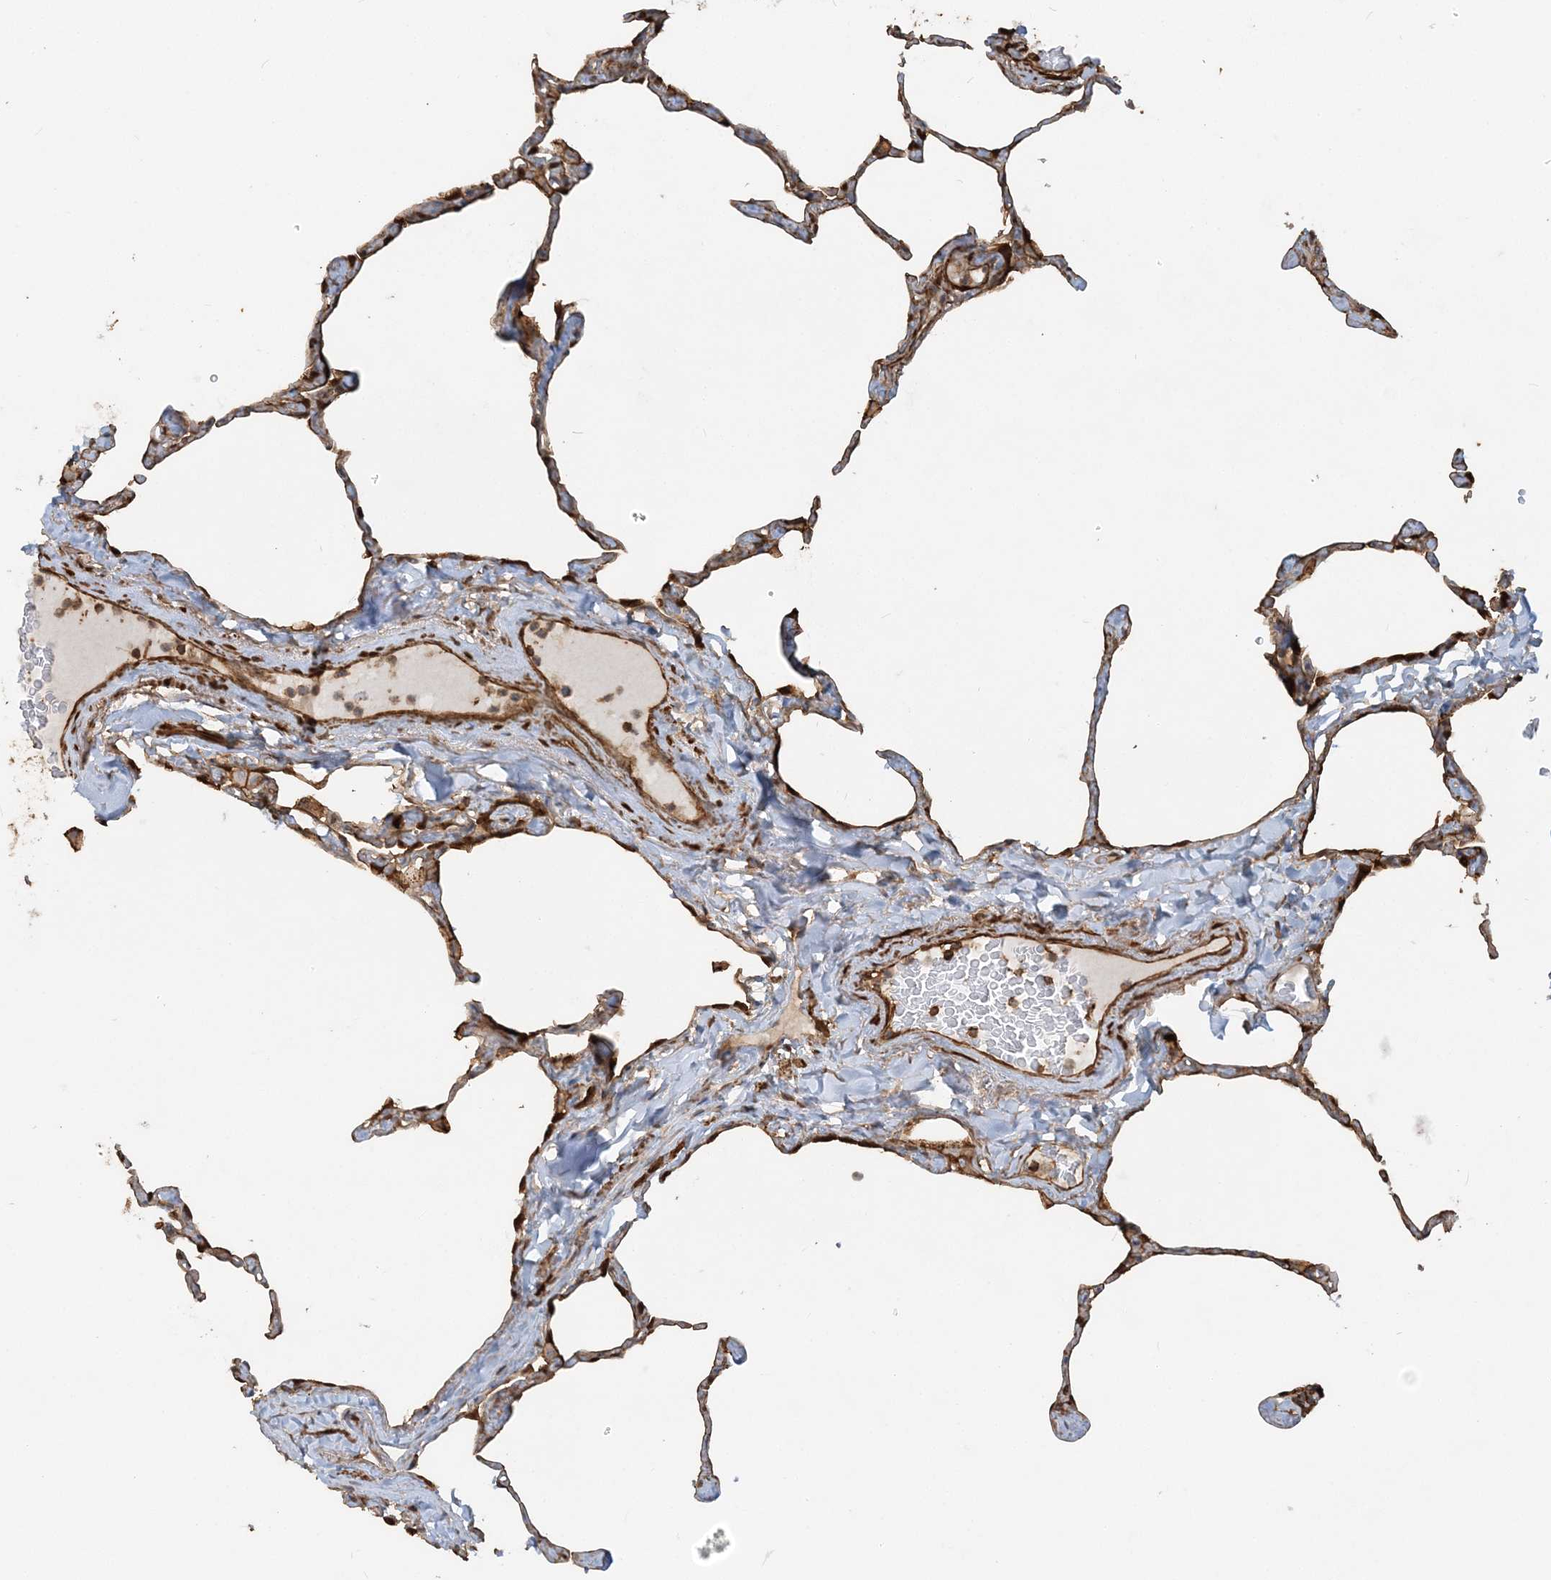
{"staining": {"intensity": "moderate", "quantity": ">75%", "location": "cytoplasmic/membranous"}, "tissue": "lung", "cell_type": "Alveolar cells", "image_type": "normal", "snomed": [{"axis": "morphology", "description": "Normal tissue, NOS"}, {"axis": "topography", "description": "Lung"}], "caption": "Immunohistochemical staining of normal human lung exhibits moderate cytoplasmic/membranous protein staining in approximately >75% of alveolar cells. The staining was performed using DAB to visualize the protein expression in brown, while the nuclei were stained in blue with hematoxylin (Magnification: 20x).", "gene": "DSTN", "patient": {"sex": "male", "age": 65}}